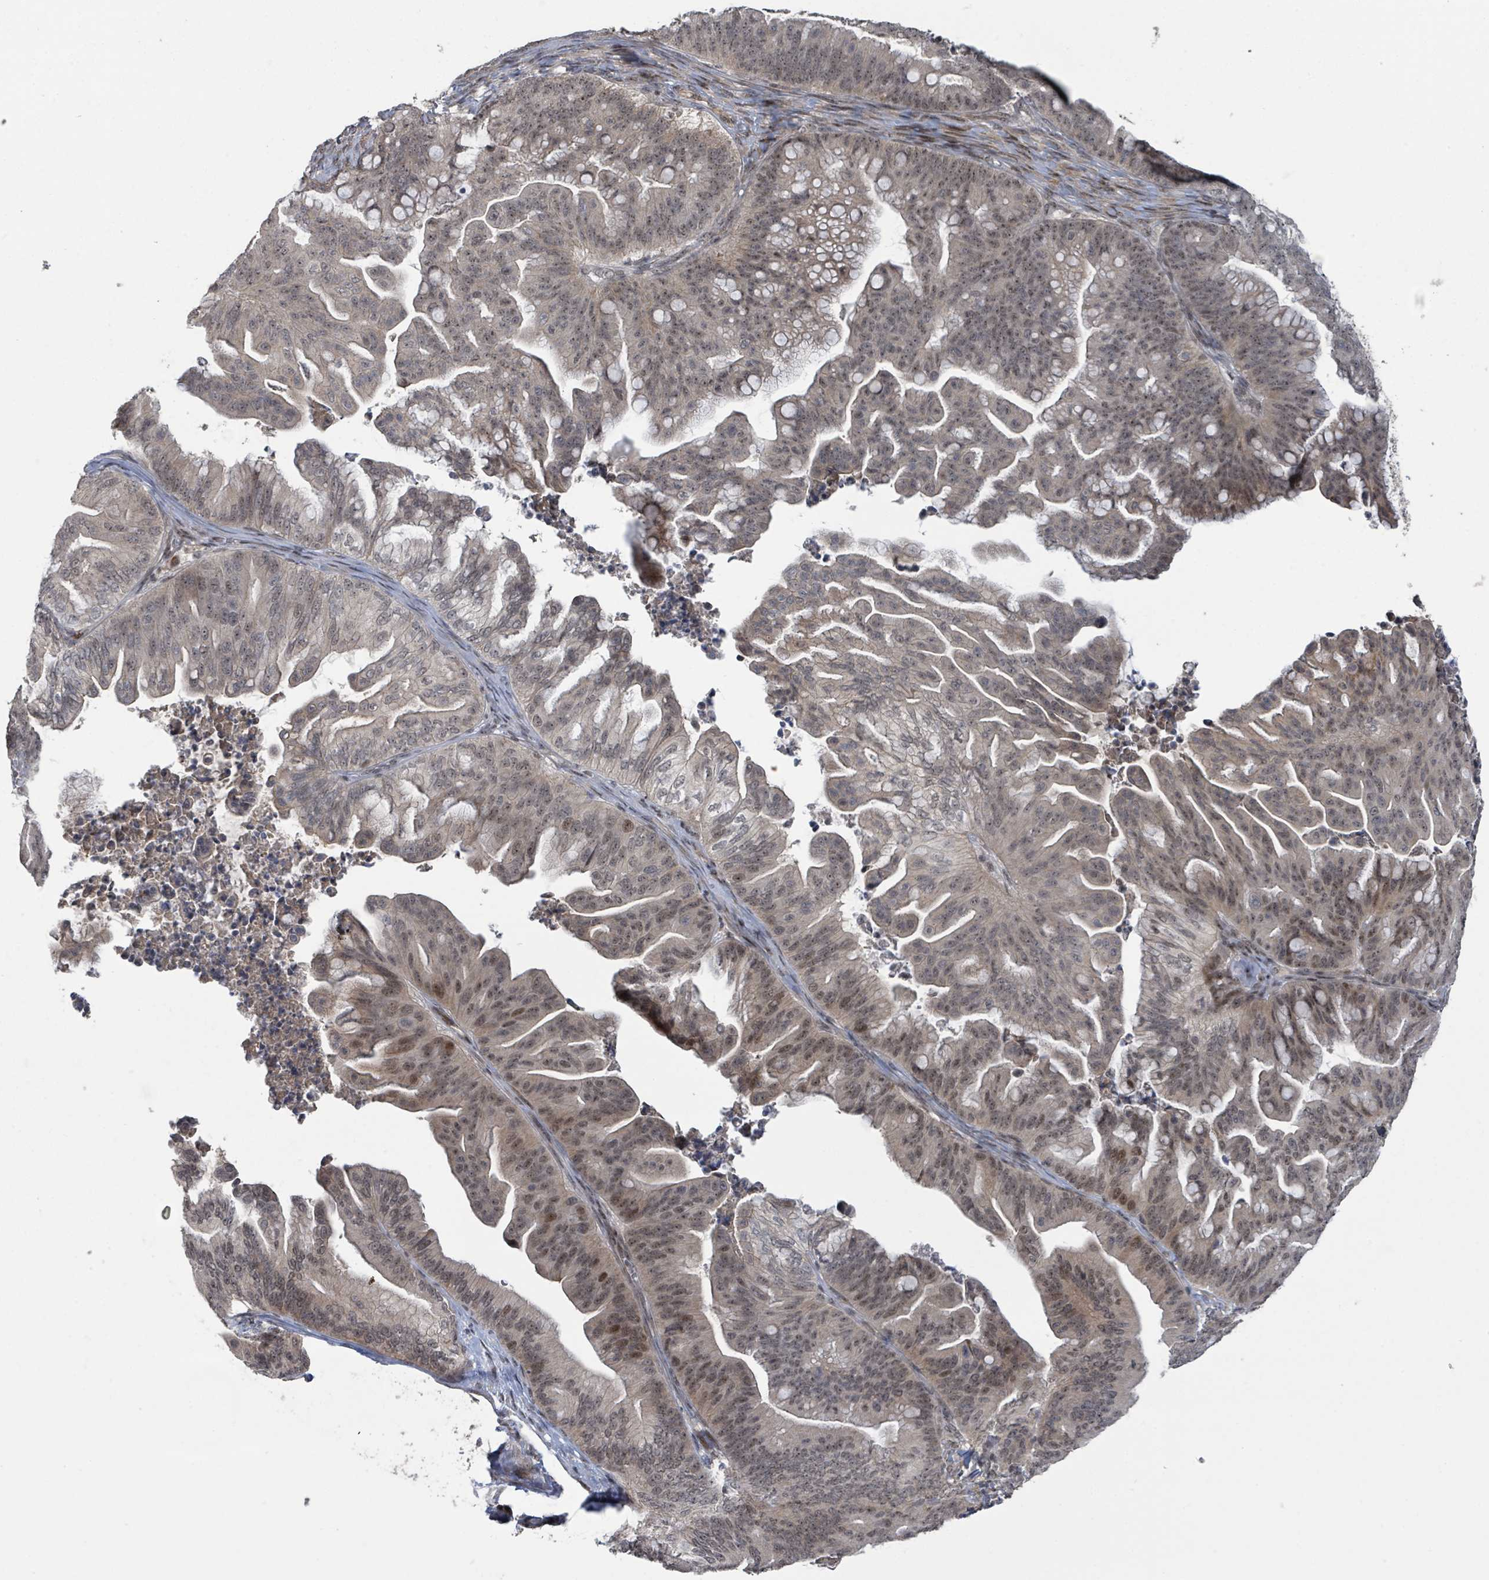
{"staining": {"intensity": "moderate", "quantity": "<25%", "location": "nuclear"}, "tissue": "ovarian cancer", "cell_type": "Tumor cells", "image_type": "cancer", "snomed": [{"axis": "morphology", "description": "Cystadenocarcinoma, mucinous, NOS"}, {"axis": "topography", "description": "Ovary"}], "caption": "Protein staining exhibits moderate nuclear staining in about <25% of tumor cells in ovarian cancer (mucinous cystadenocarcinoma). Immunohistochemistry (ihc) stains the protein in brown and the nuclei are stained blue.", "gene": "ZBTB14", "patient": {"sex": "female", "age": 67}}